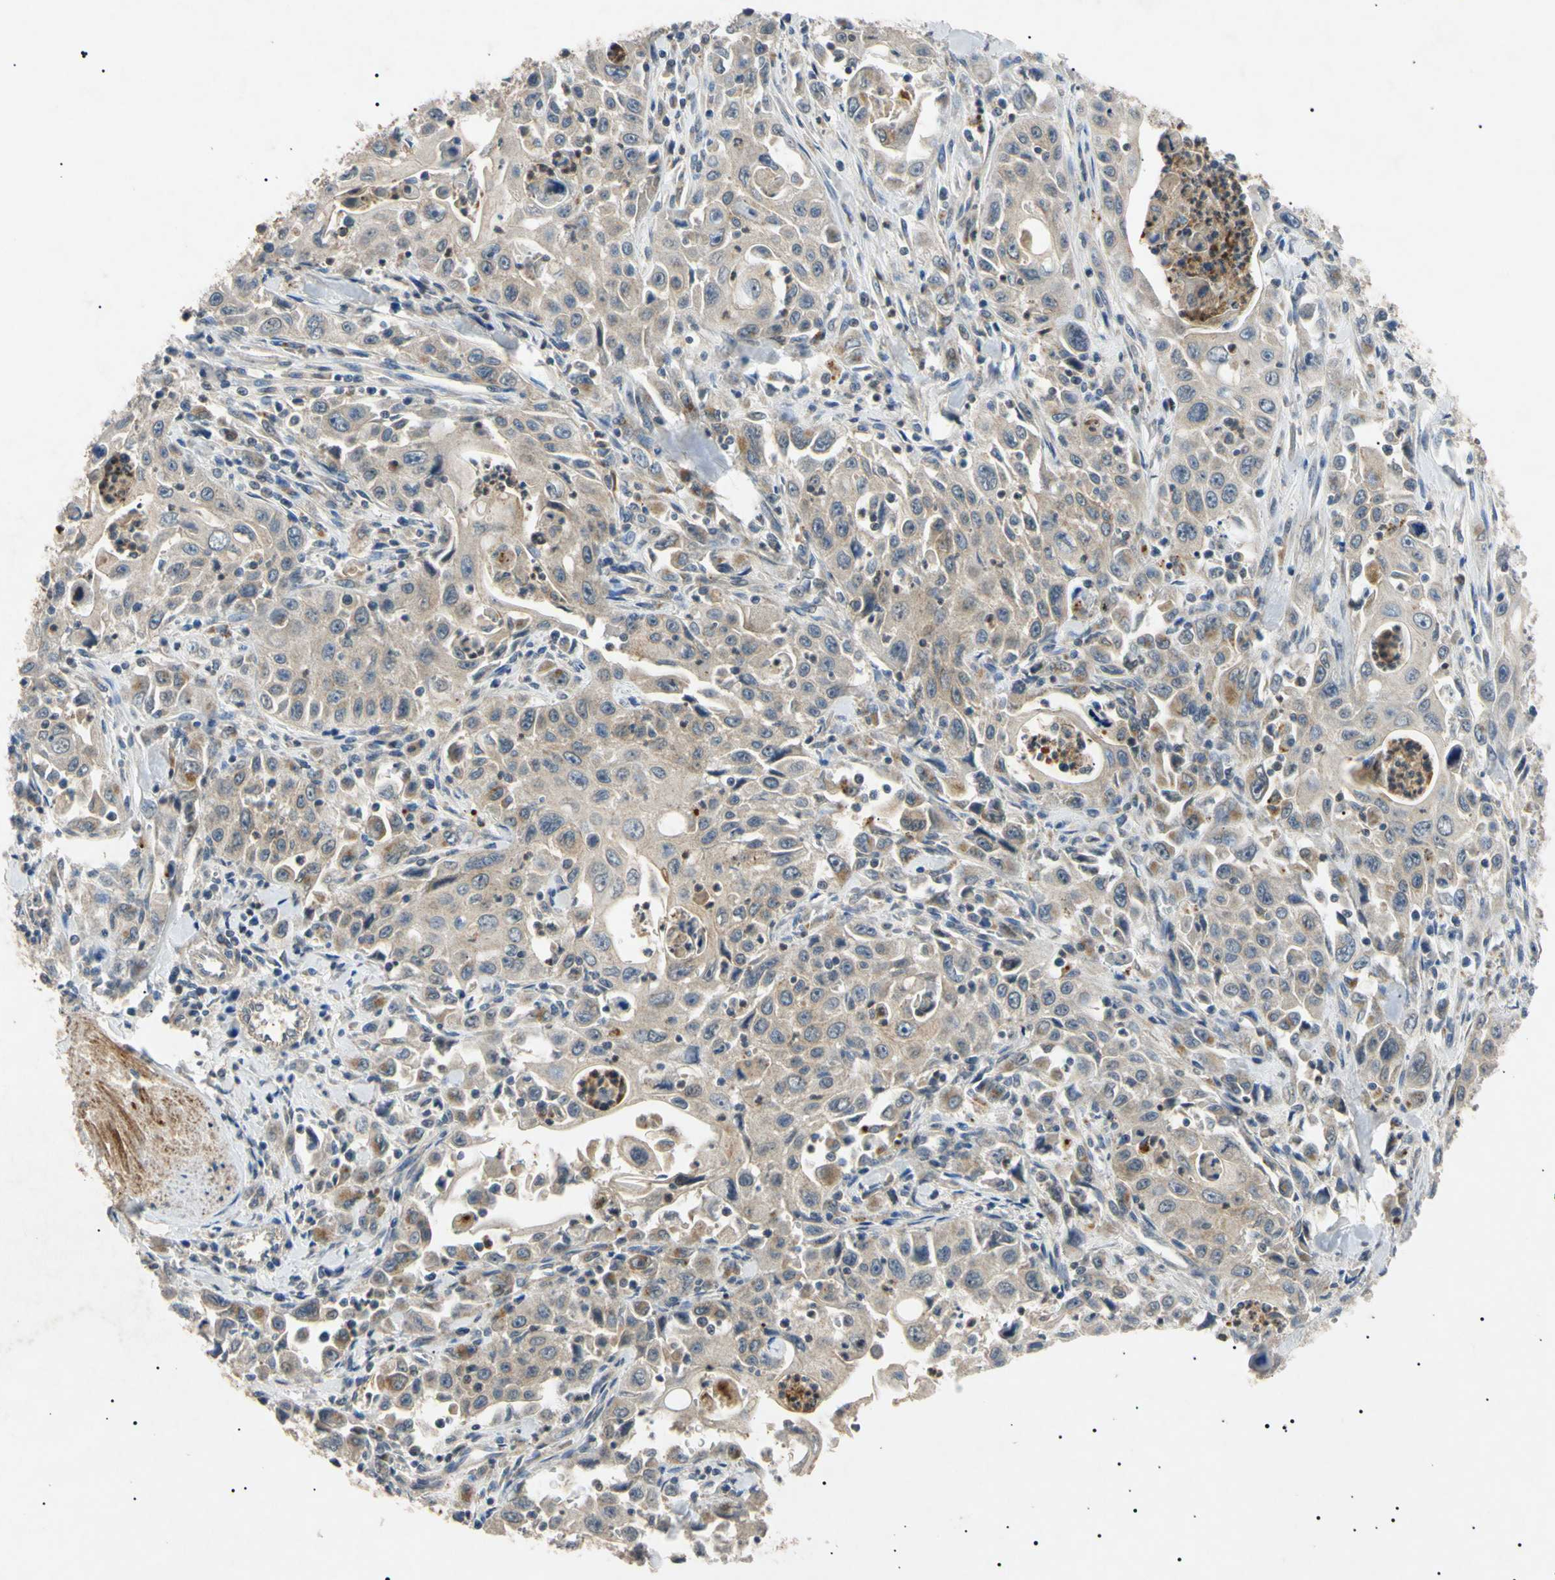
{"staining": {"intensity": "weak", "quantity": ">75%", "location": "cytoplasmic/membranous"}, "tissue": "pancreatic cancer", "cell_type": "Tumor cells", "image_type": "cancer", "snomed": [{"axis": "morphology", "description": "Adenocarcinoma, NOS"}, {"axis": "topography", "description": "Pancreas"}], "caption": "Protein staining of pancreatic cancer tissue exhibits weak cytoplasmic/membranous expression in approximately >75% of tumor cells.", "gene": "TUBB4A", "patient": {"sex": "male", "age": 70}}